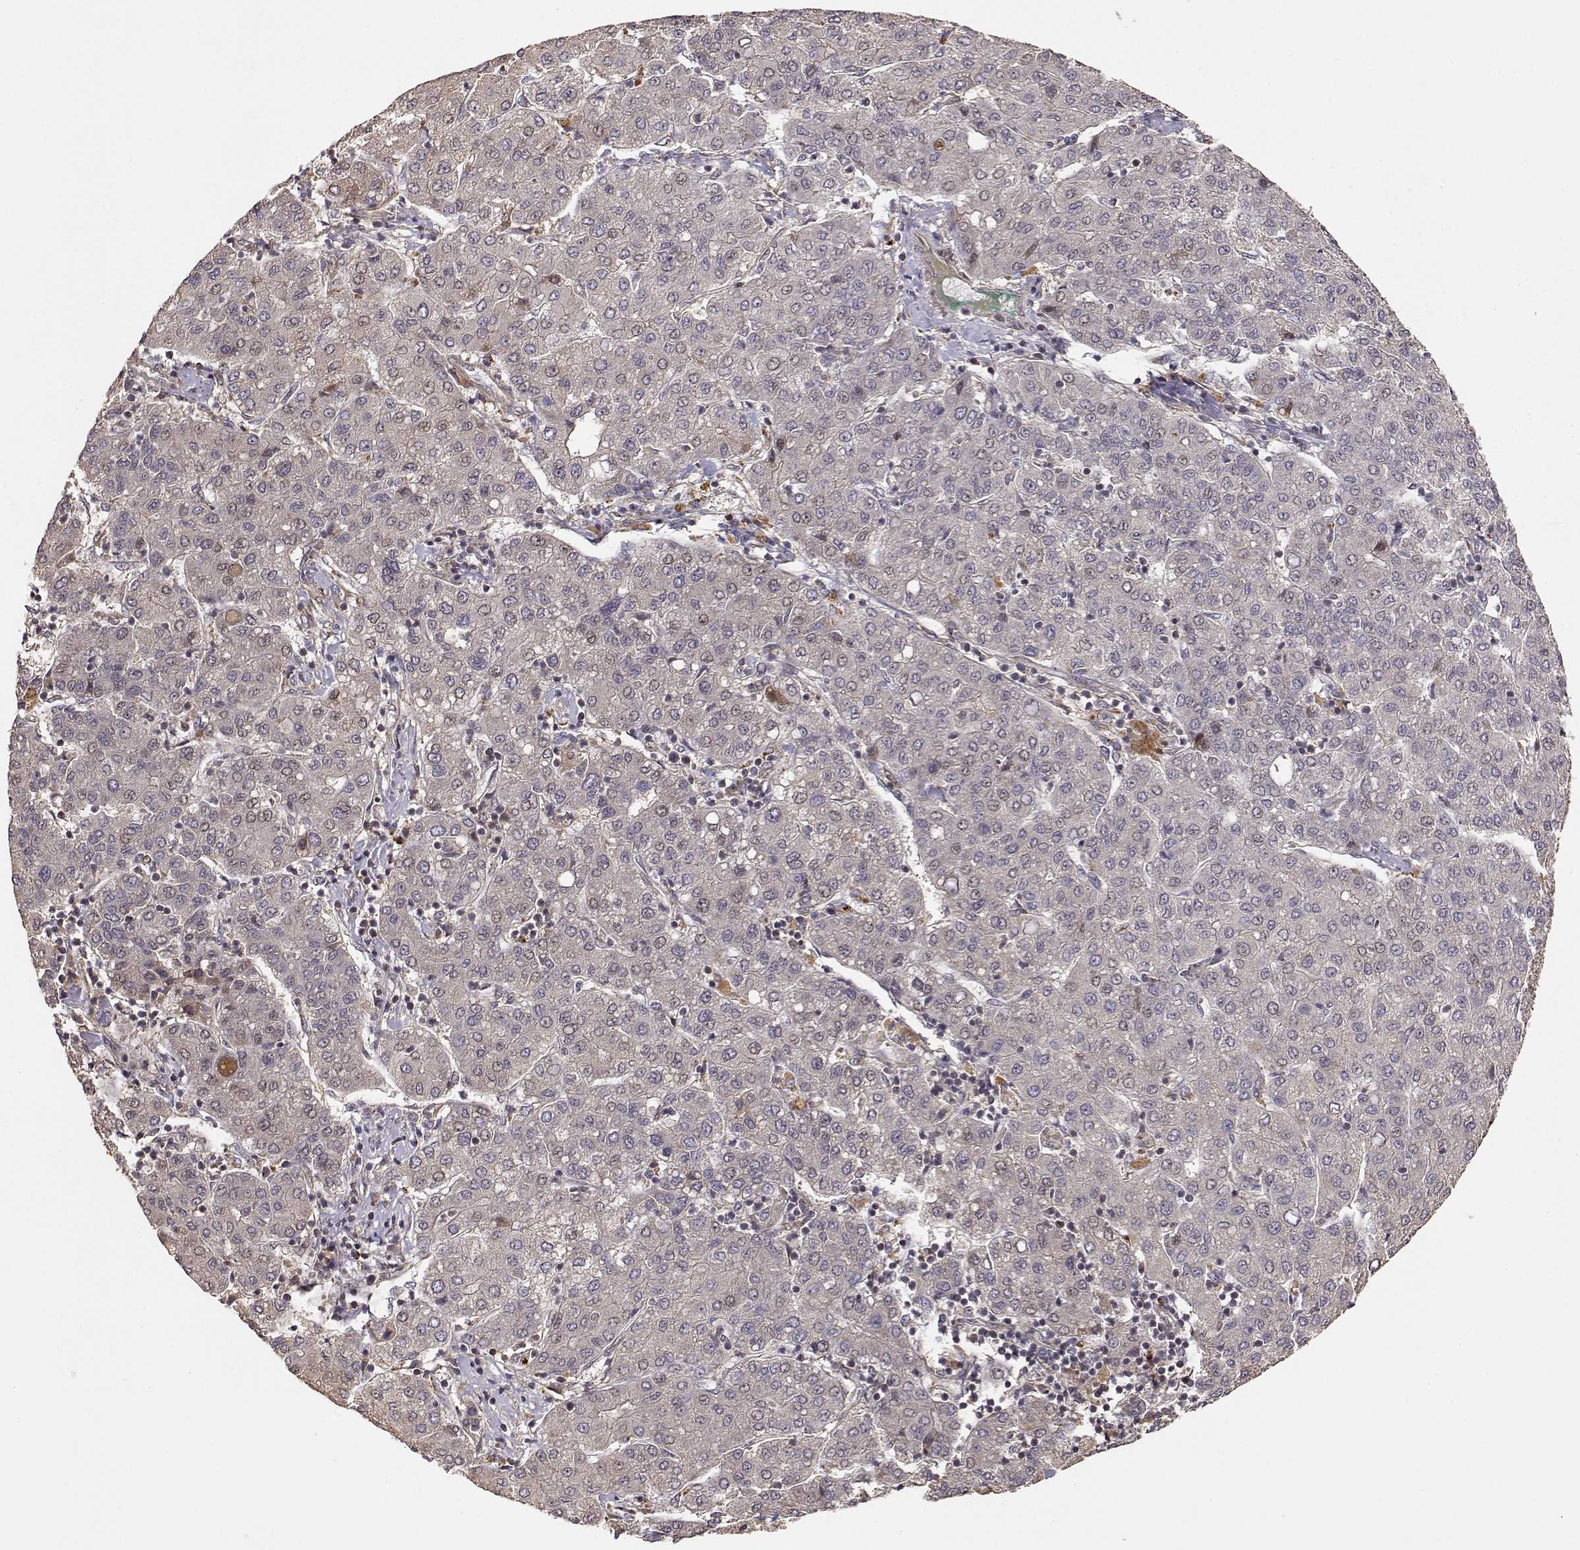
{"staining": {"intensity": "negative", "quantity": "none", "location": "none"}, "tissue": "liver cancer", "cell_type": "Tumor cells", "image_type": "cancer", "snomed": [{"axis": "morphology", "description": "Carcinoma, Hepatocellular, NOS"}, {"axis": "topography", "description": "Liver"}], "caption": "Tumor cells are negative for protein expression in human liver hepatocellular carcinoma.", "gene": "PICK1", "patient": {"sex": "male", "age": 65}}